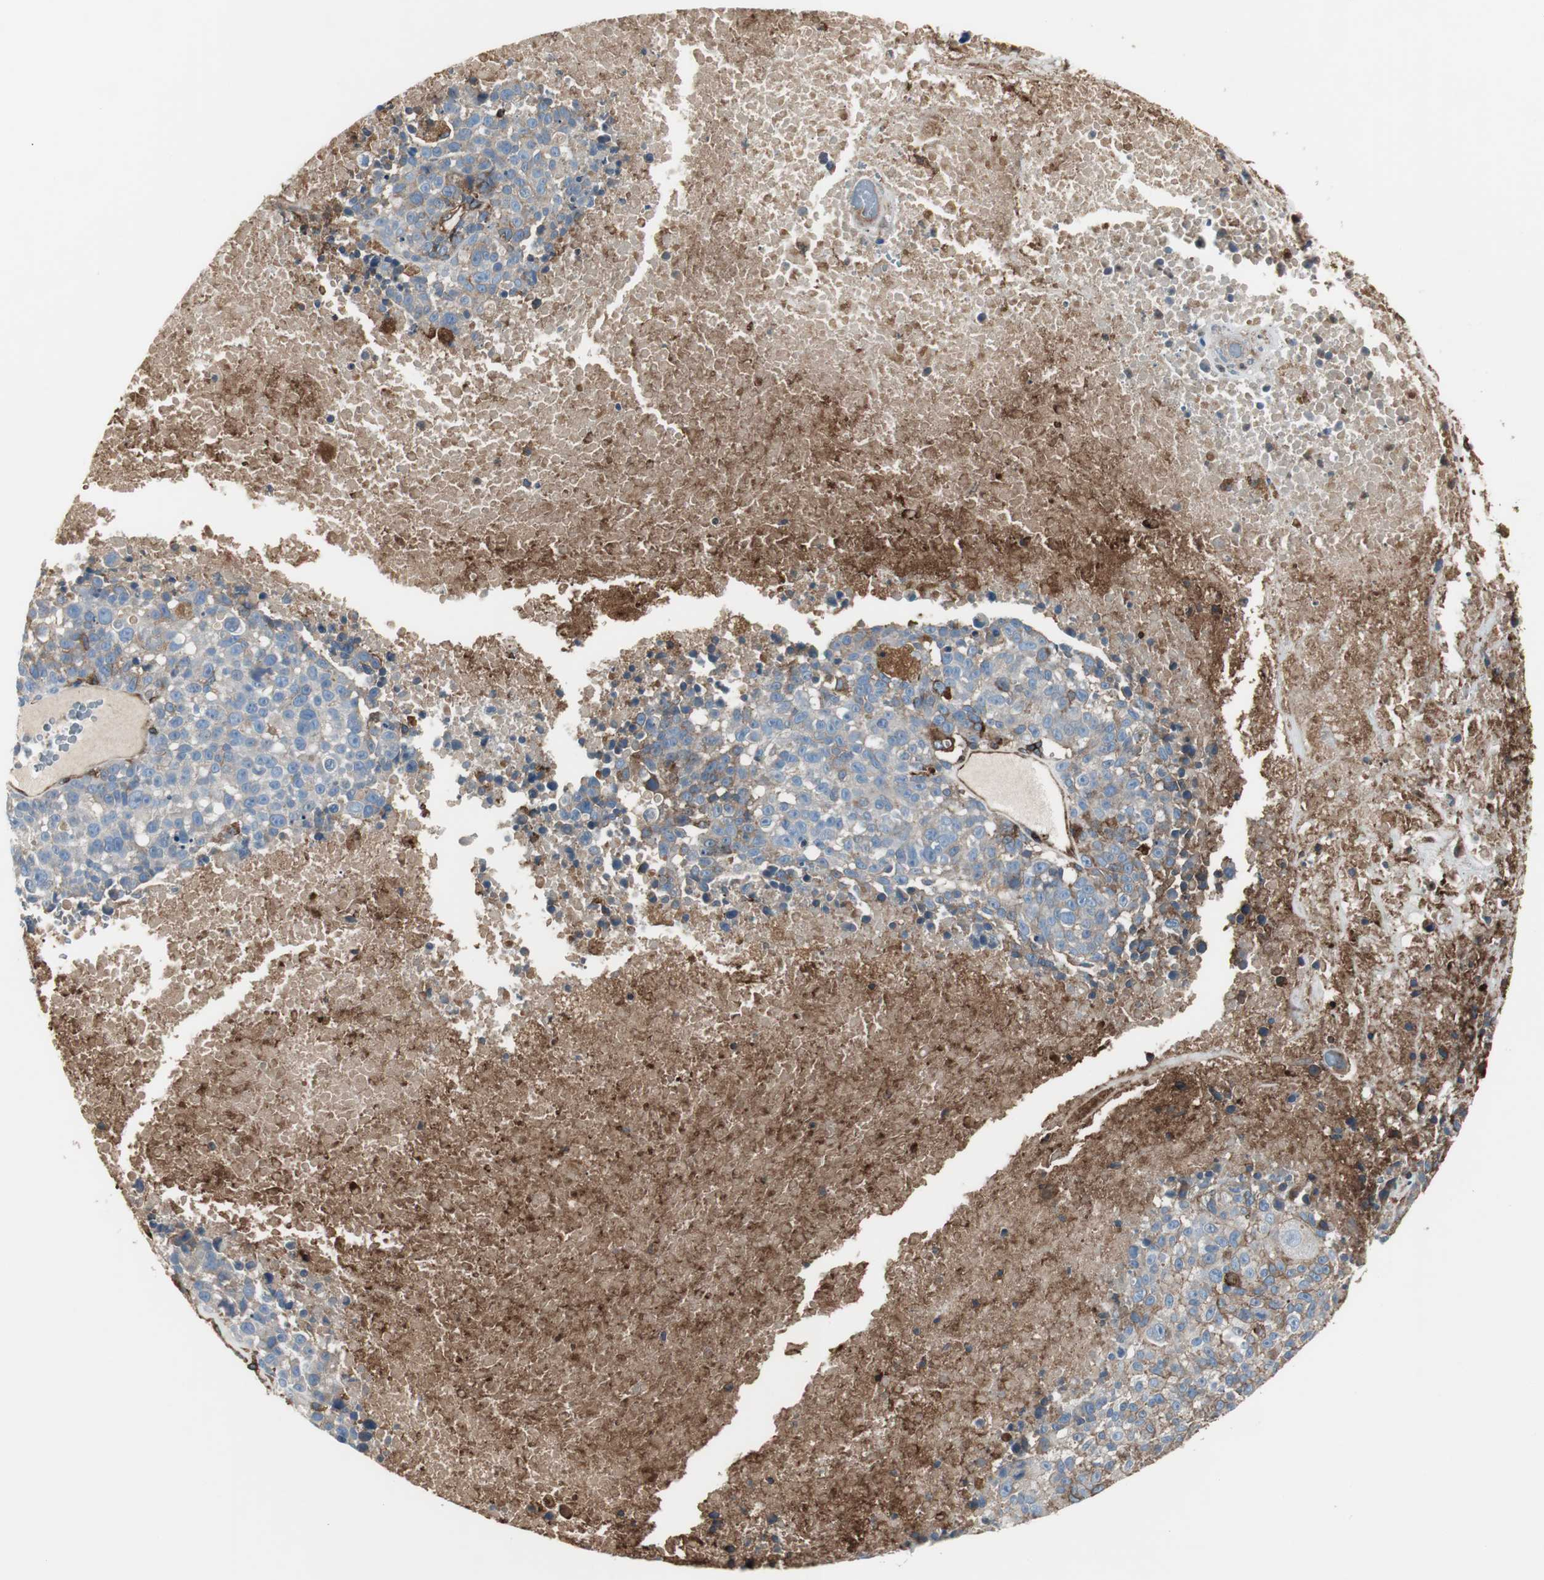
{"staining": {"intensity": "moderate", "quantity": "<25%", "location": "cytoplasmic/membranous"}, "tissue": "melanoma", "cell_type": "Tumor cells", "image_type": "cancer", "snomed": [{"axis": "morphology", "description": "Malignant melanoma, Metastatic site"}, {"axis": "topography", "description": "Cerebral cortex"}], "caption": "Approximately <25% of tumor cells in melanoma demonstrate moderate cytoplasmic/membranous protein positivity as visualized by brown immunohistochemical staining.", "gene": "B2M", "patient": {"sex": "female", "age": 52}}